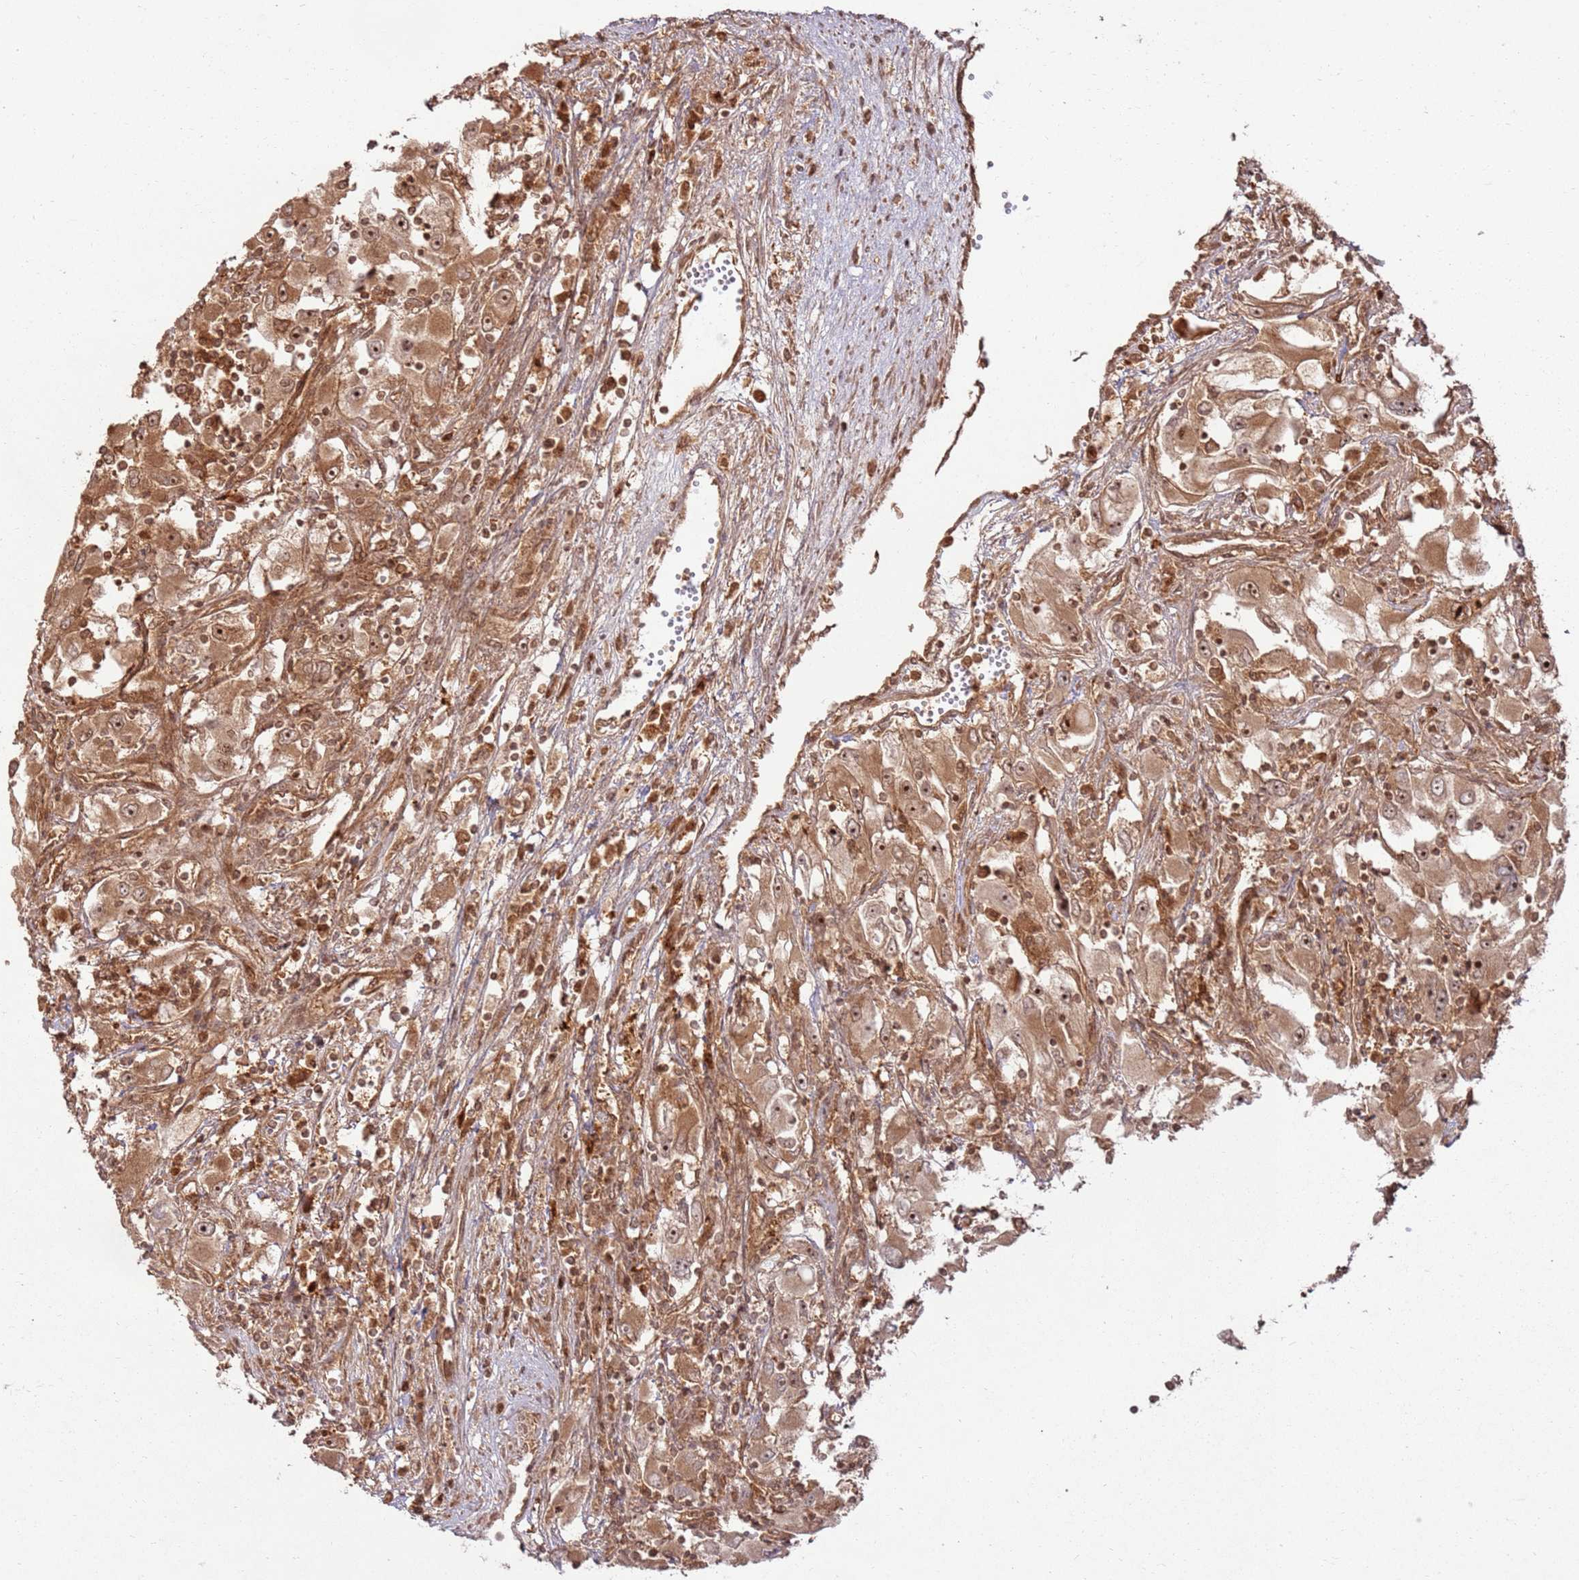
{"staining": {"intensity": "moderate", "quantity": ">75%", "location": "cytoplasmic/membranous,nuclear"}, "tissue": "renal cancer", "cell_type": "Tumor cells", "image_type": "cancer", "snomed": [{"axis": "morphology", "description": "Adenocarcinoma, NOS"}, {"axis": "topography", "description": "Kidney"}], "caption": "Immunohistochemistry (DAB) staining of human renal adenocarcinoma reveals moderate cytoplasmic/membranous and nuclear protein staining in about >75% of tumor cells. The staining is performed using DAB brown chromogen to label protein expression. The nuclei are counter-stained blue using hematoxylin.", "gene": "TBC1D13", "patient": {"sex": "female", "age": 52}}